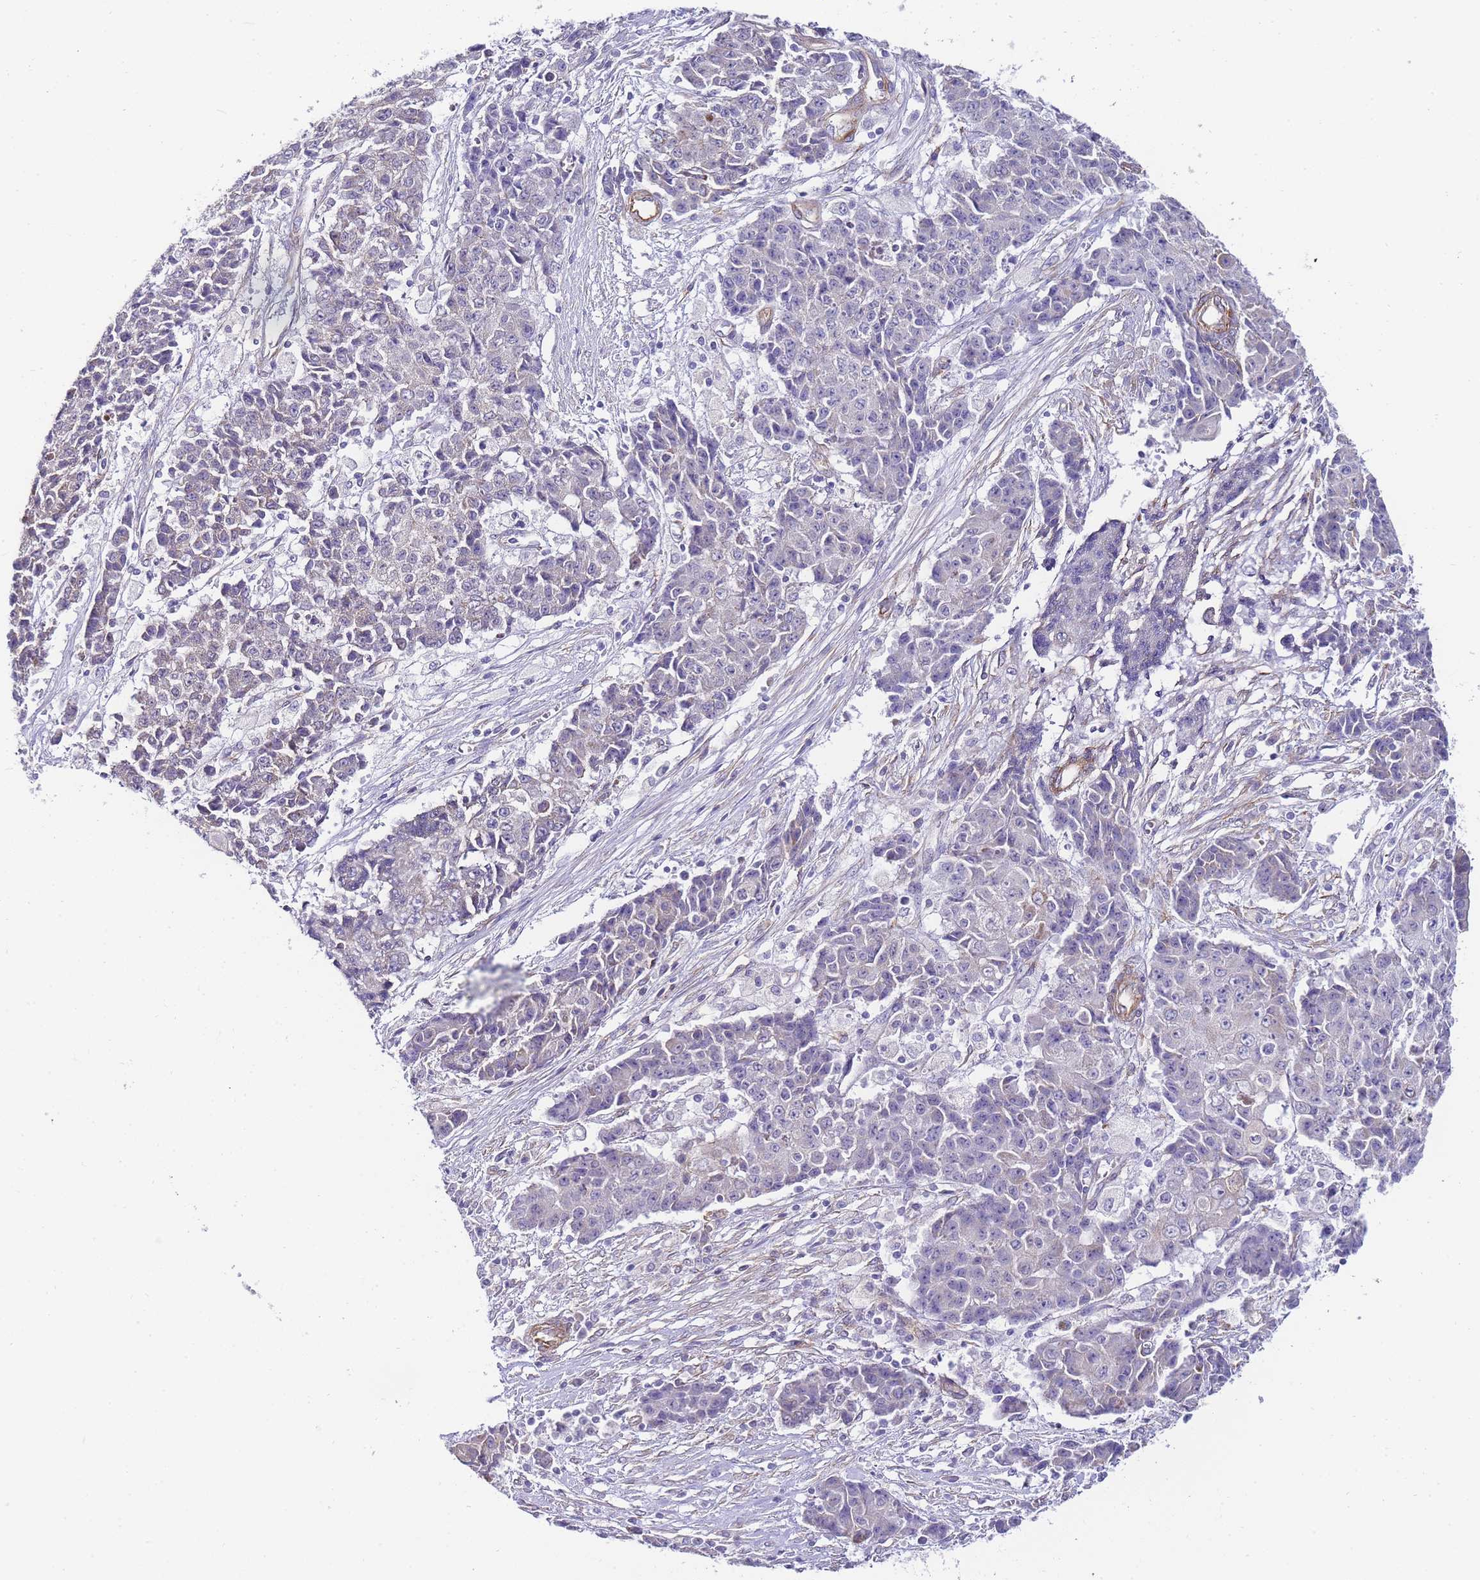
{"staining": {"intensity": "negative", "quantity": "none", "location": "none"}, "tissue": "ovarian cancer", "cell_type": "Tumor cells", "image_type": "cancer", "snomed": [{"axis": "morphology", "description": "Carcinoma, endometroid"}, {"axis": "topography", "description": "Ovary"}], "caption": "Photomicrograph shows no protein staining in tumor cells of ovarian endometroid carcinoma tissue.", "gene": "PDCD7", "patient": {"sex": "female", "age": 42}}